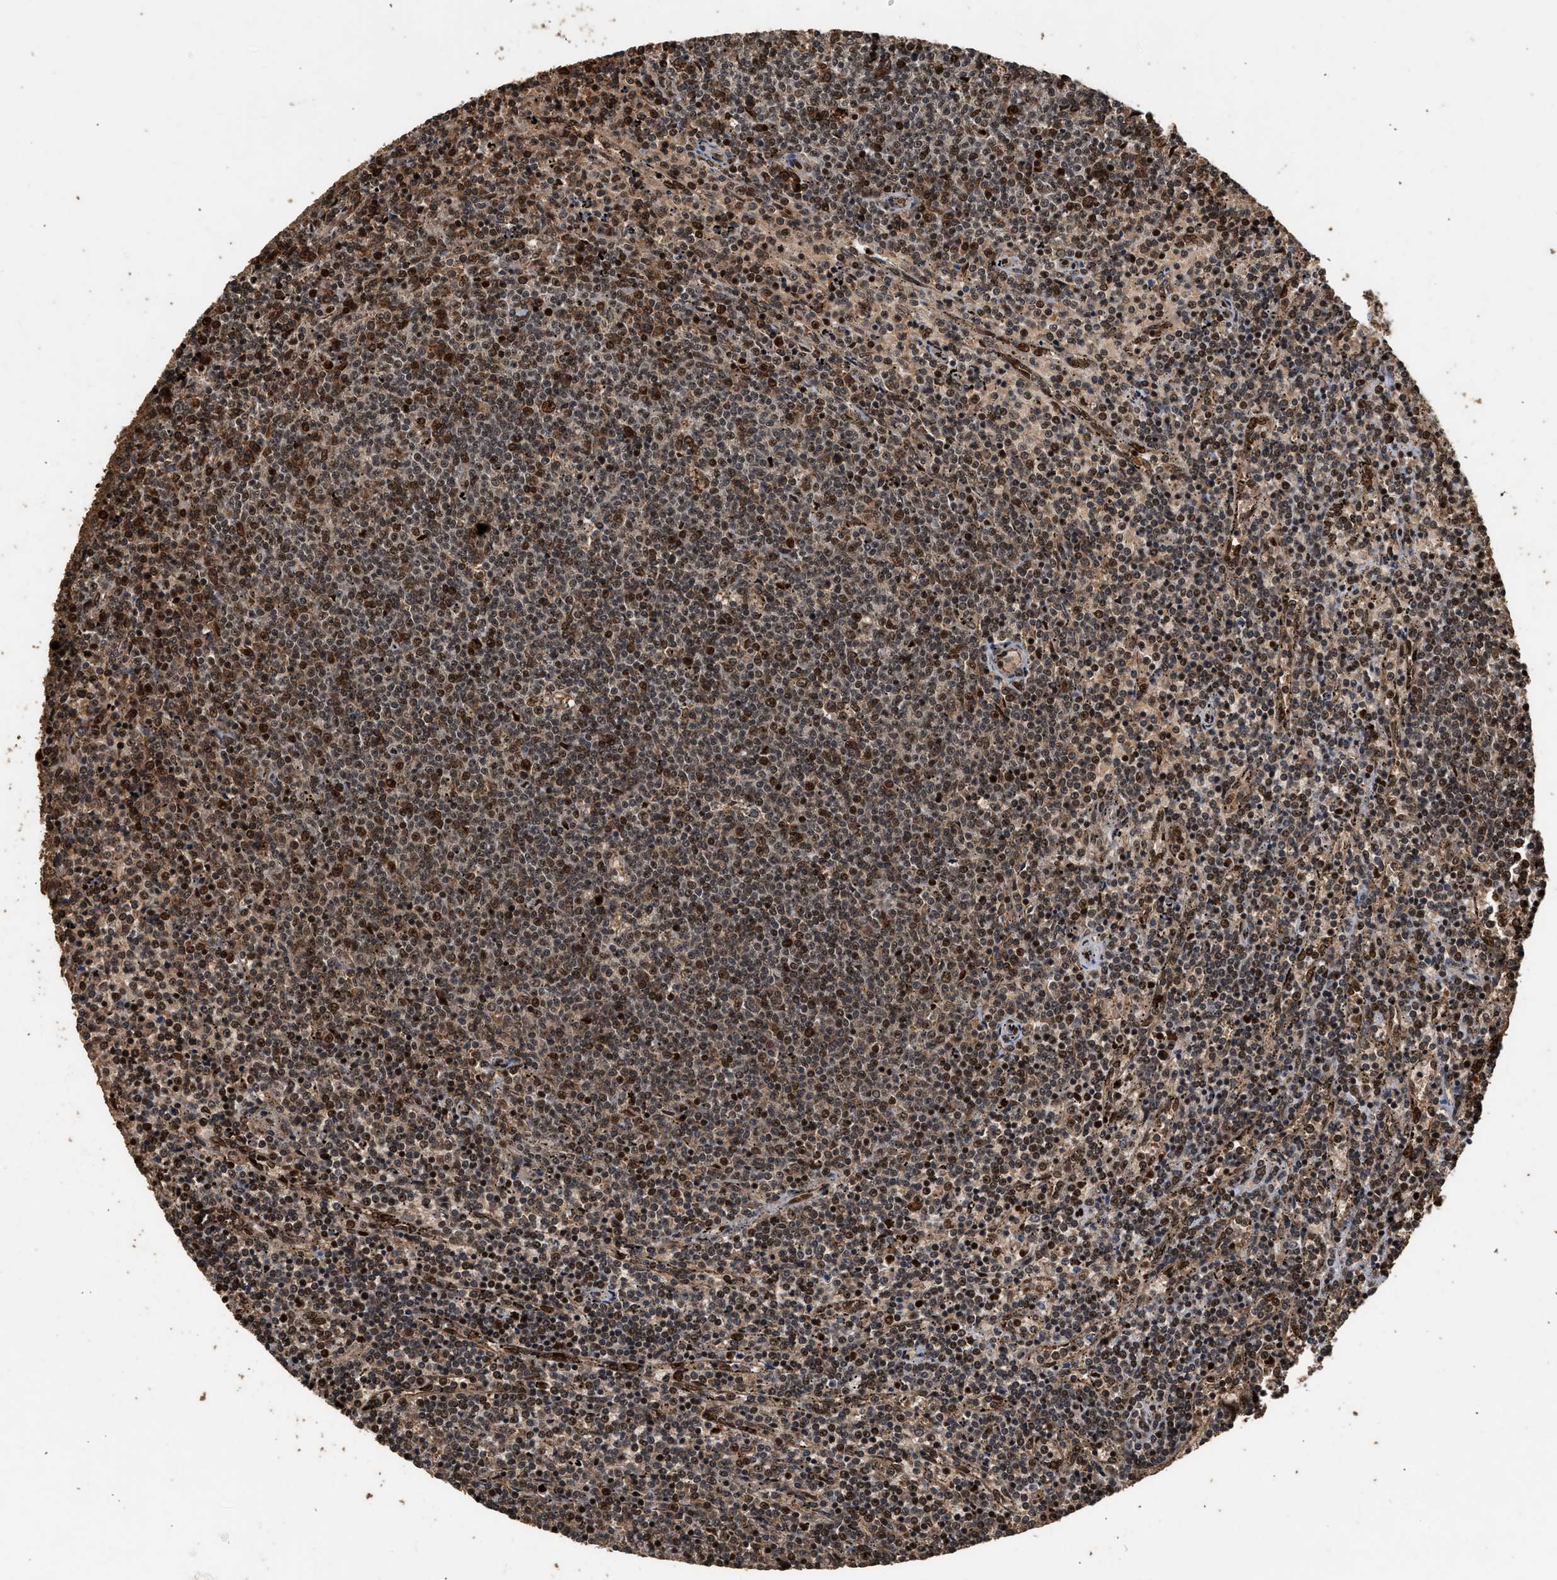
{"staining": {"intensity": "strong", "quantity": ">75%", "location": "nuclear"}, "tissue": "lymphoma", "cell_type": "Tumor cells", "image_type": "cancer", "snomed": [{"axis": "morphology", "description": "Malignant lymphoma, non-Hodgkin's type, Low grade"}, {"axis": "topography", "description": "Spleen"}], "caption": "Immunohistochemical staining of human lymphoma shows high levels of strong nuclear protein staining in approximately >75% of tumor cells. The protein is shown in brown color, while the nuclei are stained blue.", "gene": "PPP4R3B", "patient": {"sex": "female", "age": 50}}